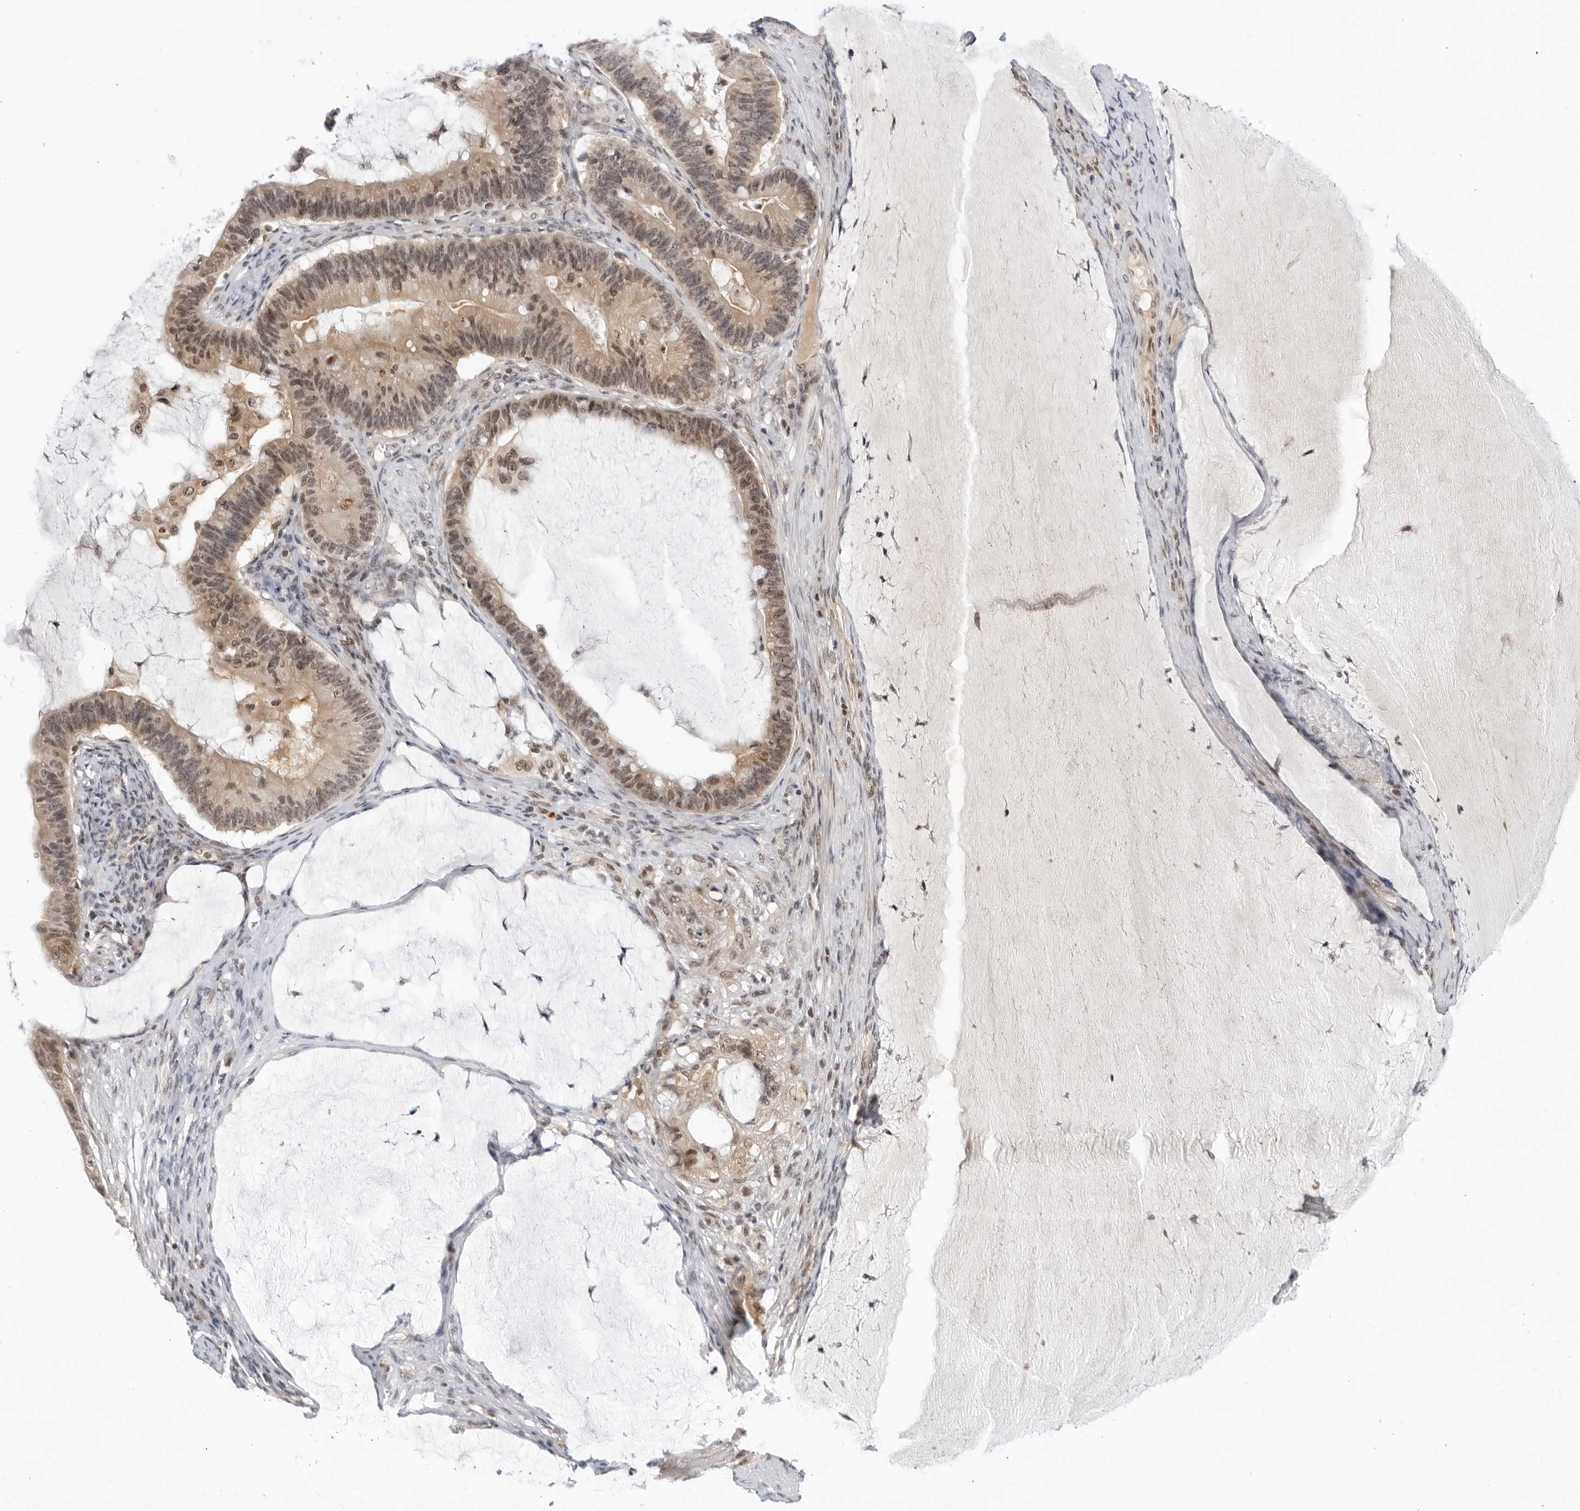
{"staining": {"intensity": "moderate", "quantity": "25%-75%", "location": "nuclear"}, "tissue": "ovarian cancer", "cell_type": "Tumor cells", "image_type": "cancer", "snomed": [{"axis": "morphology", "description": "Cystadenocarcinoma, mucinous, NOS"}, {"axis": "topography", "description": "Ovary"}], "caption": "Immunohistochemical staining of human ovarian cancer exhibits medium levels of moderate nuclear protein staining in about 25%-75% of tumor cells. (IHC, brightfield microscopy, high magnification).", "gene": "CC2D1B", "patient": {"sex": "female", "age": 61}}